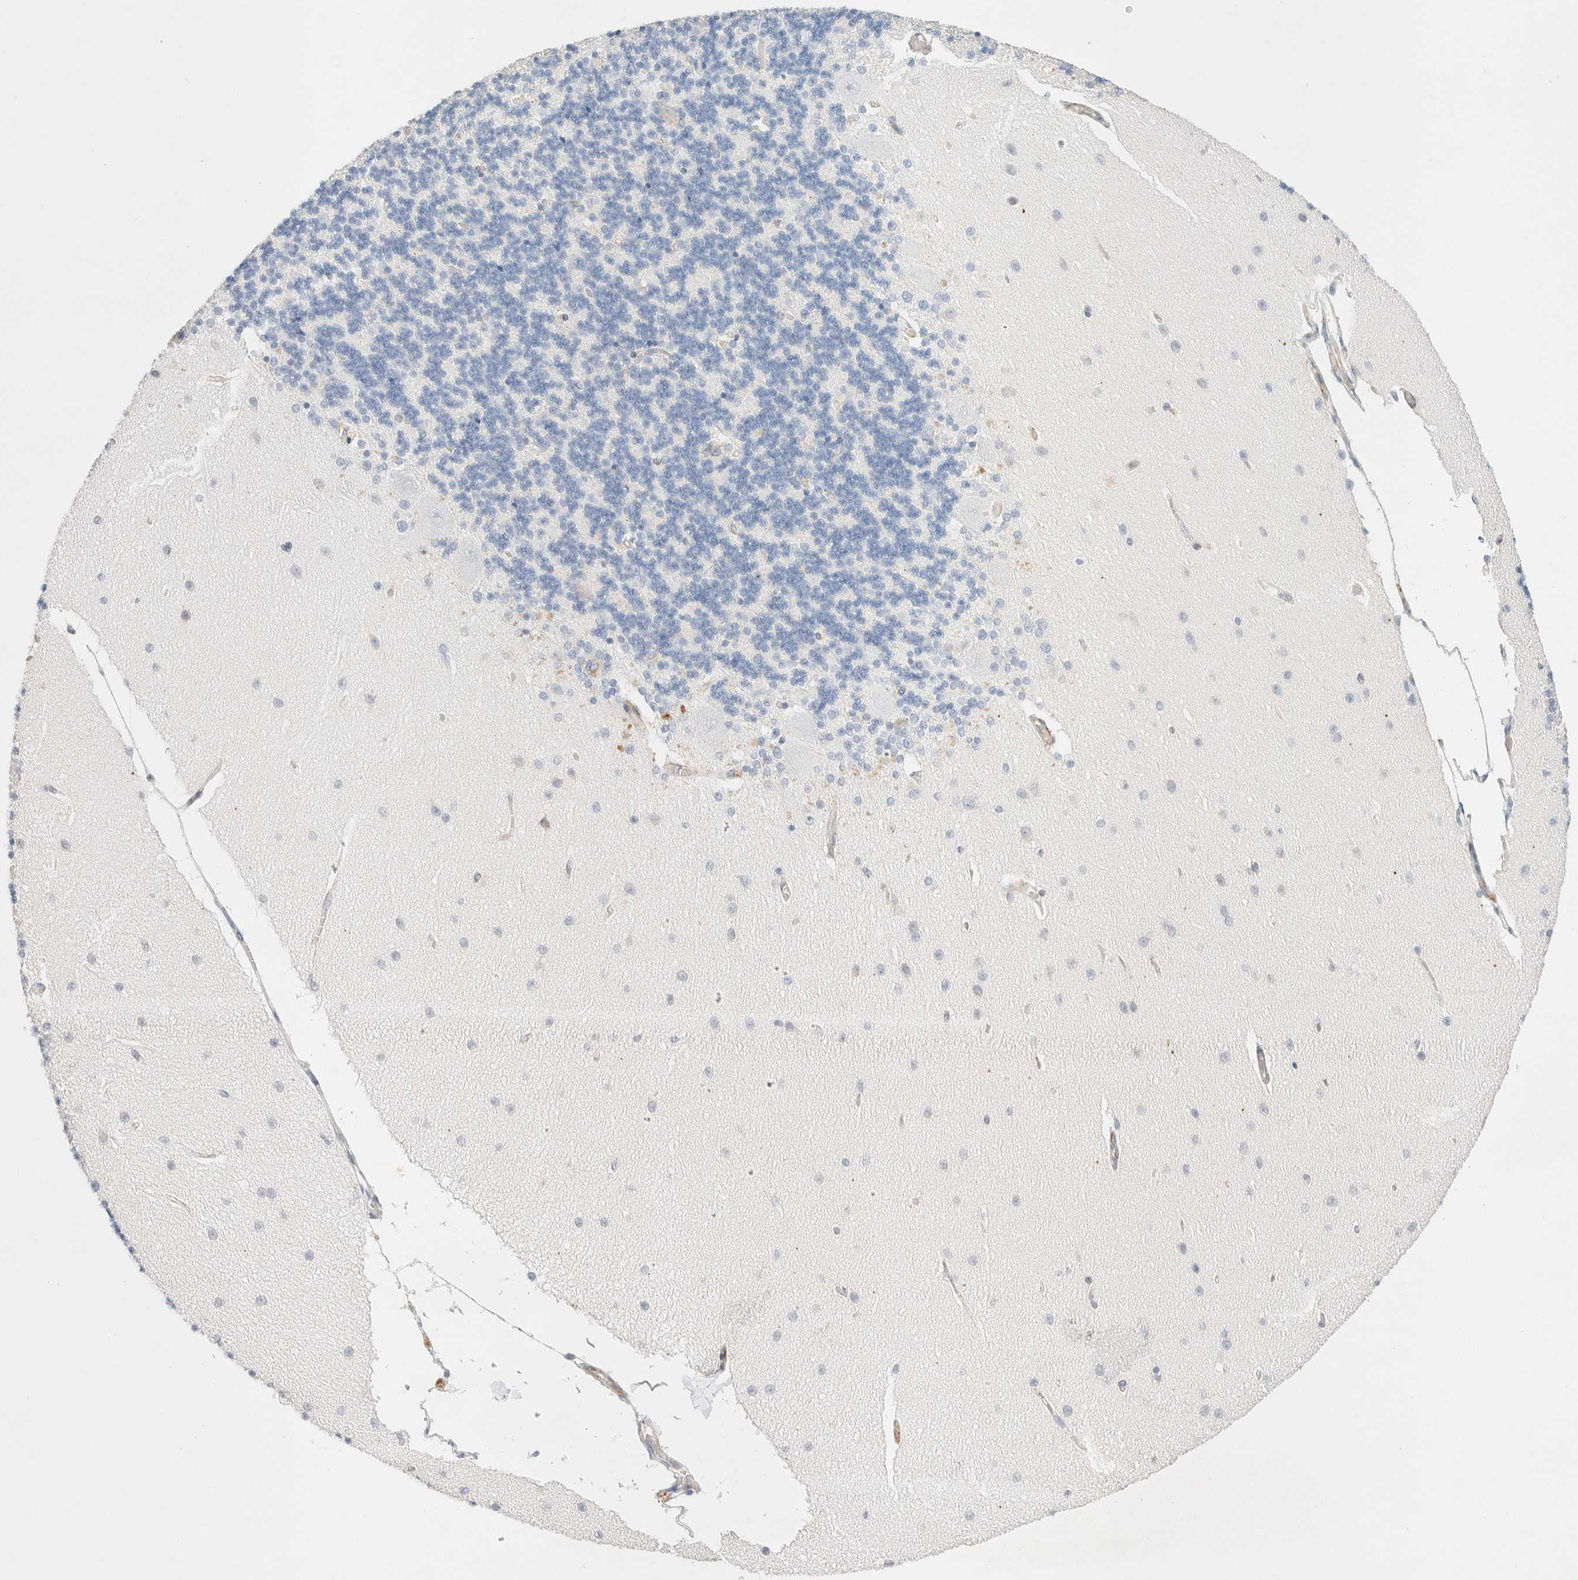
{"staining": {"intensity": "negative", "quantity": "none", "location": "none"}, "tissue": "cerebellum", "cell_type": "Cells in granular layer", "image_type": "normal", "snomed": [{"axis": "morphology", "description": "Normal tissue, NOS"}, {"axis": "topography", "description": "Cerebellum"}], "caption": "The immunohistochemistry (IHC) histopathology image has no significant expression in cells in granular layer of cerebellum.", "gene": "SLC25A48", "patient": {"sex": "female", "age": 54}}